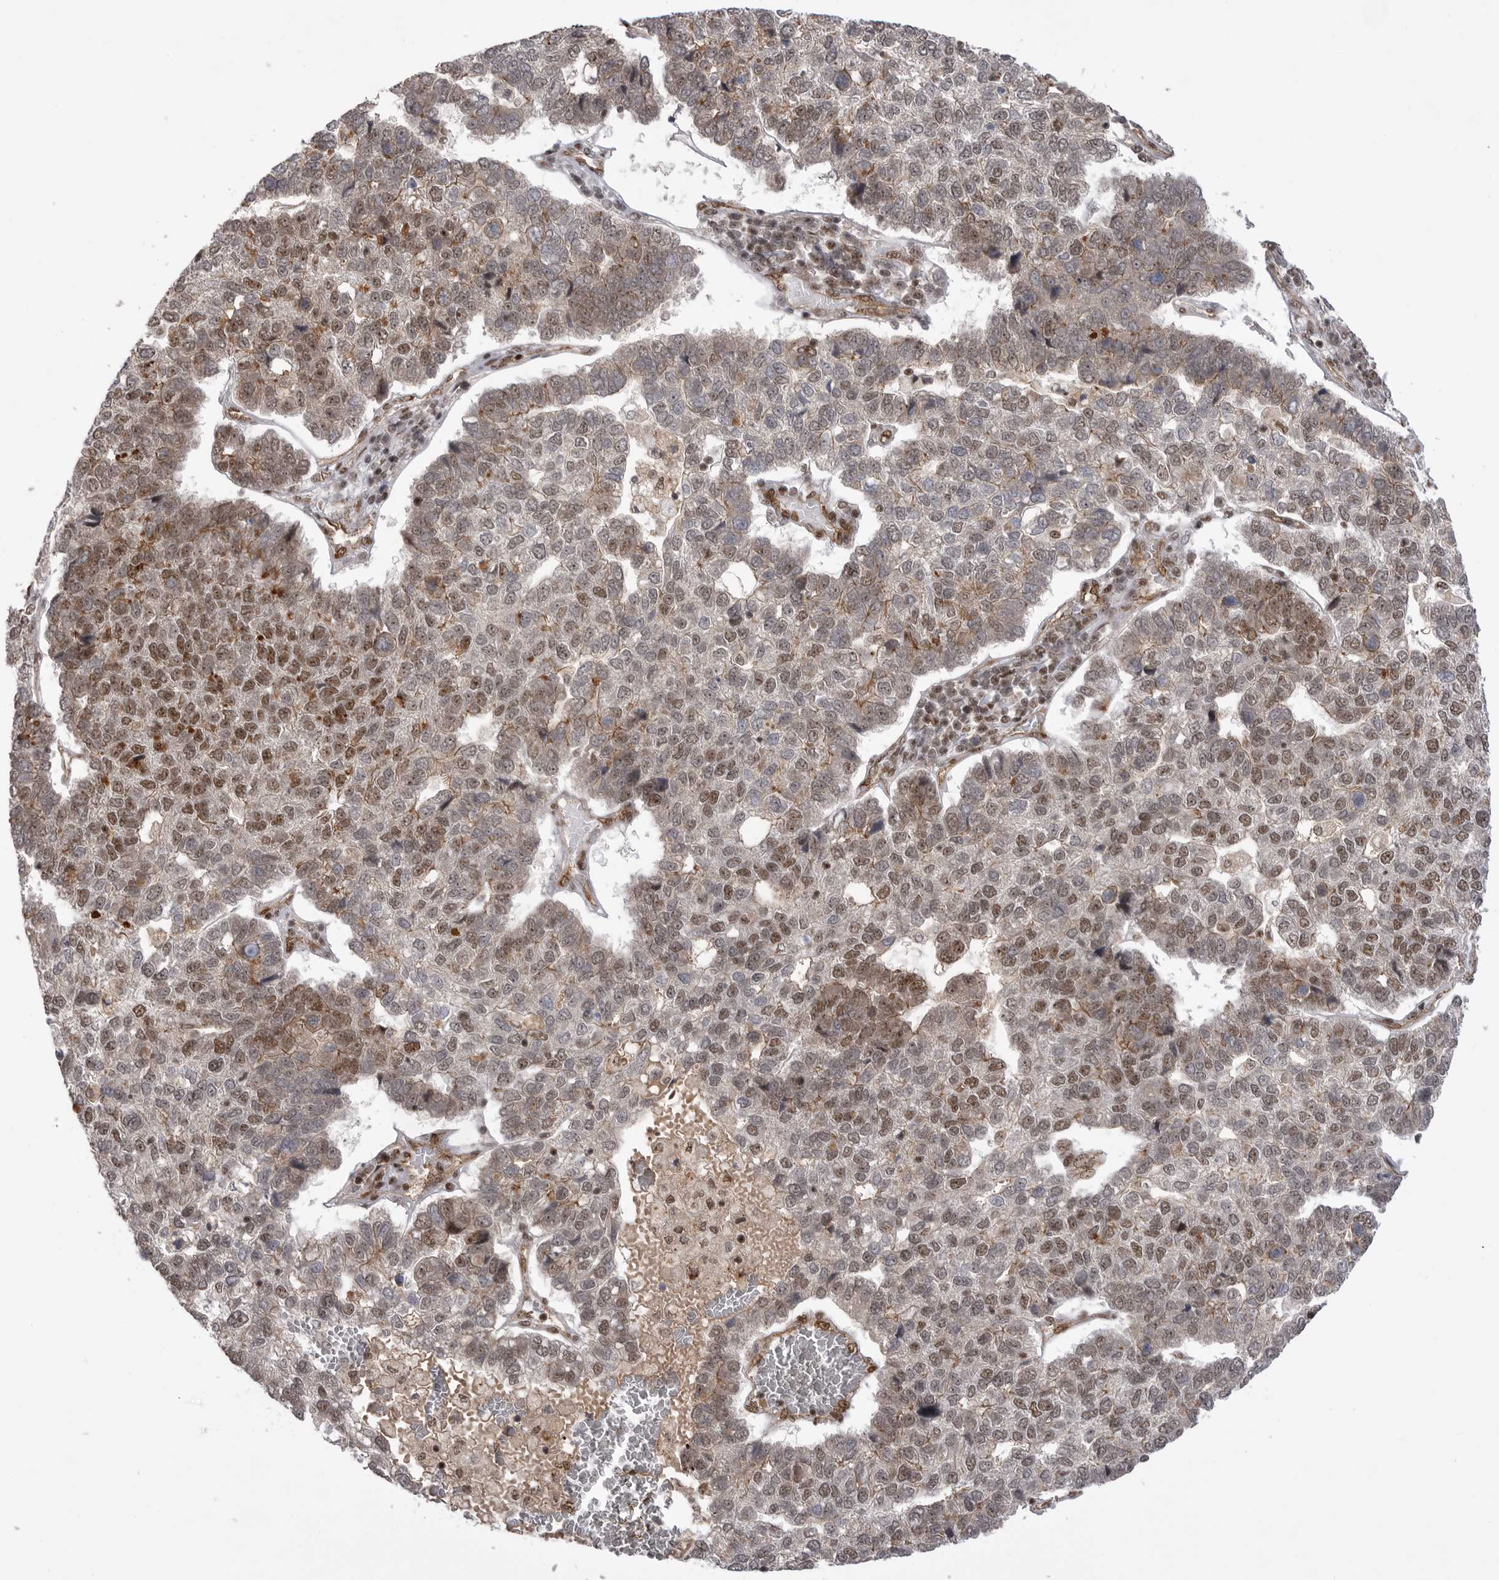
{"staining": {"intensity": "moderate", "quantity": ">75%", "location": "nuclear"}, "tissue": "pancreatic cancer", "cell_type": "Tumor cells", "image_type": "cancer", "snomed": [{"axis": "morphology", "description": "Adenocarcinoma, NOS"}, {"axis": "topography", "description": "Pancreas"}], "caption": "Human pancreatic cancer (adenocarcinoma) stained with a protein marker shows moderate staining in tumor cells.", "gene": "PPP1R8", "patient": {"sex": "female", "age": 61}}